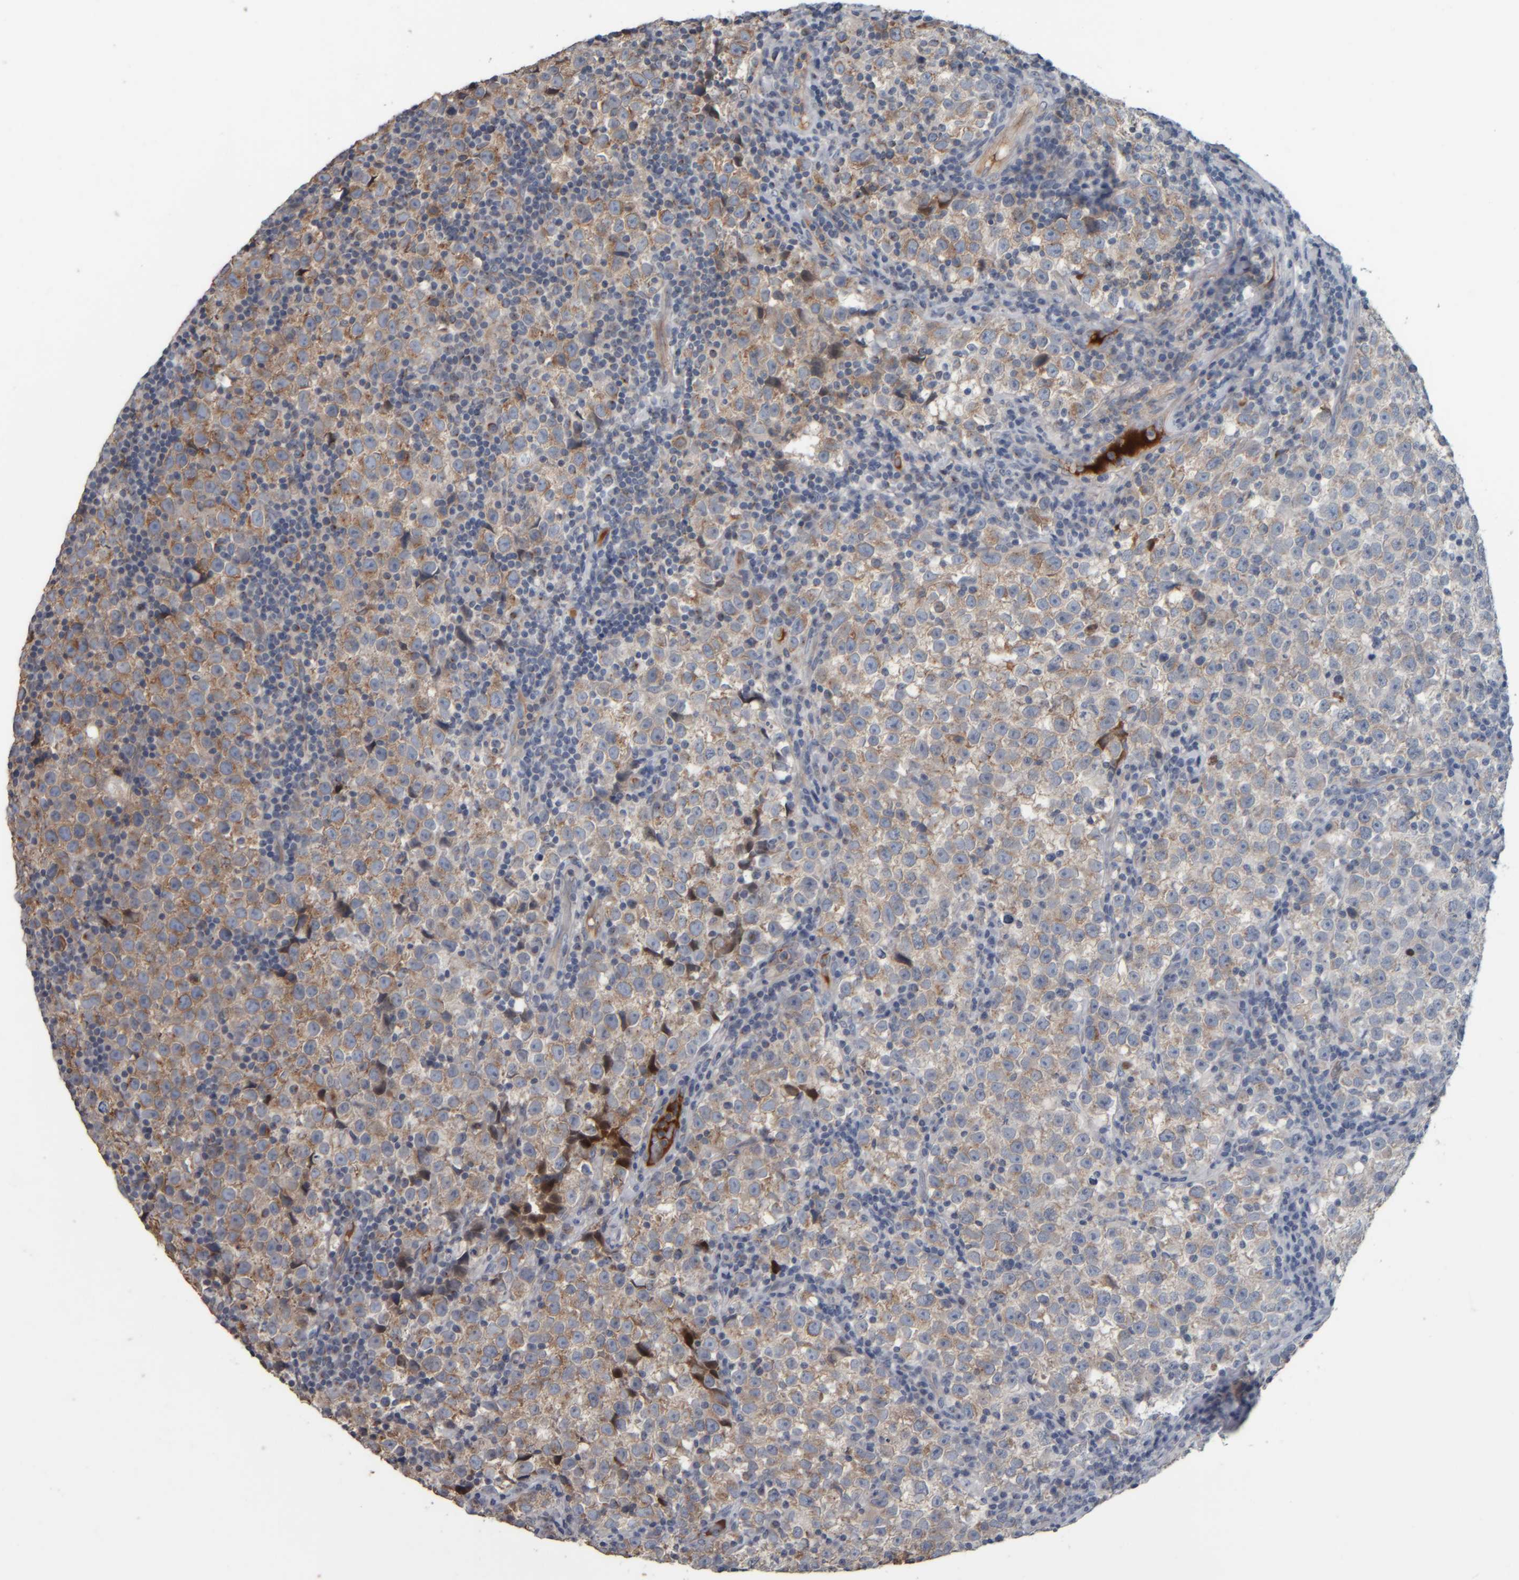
{"staining": {"intensity": "weak", "quantity": "25%-75%", "location": "cytoplasmic/membranous"}, "tissue": "testis cancer", "cell_type": "Tumor cells", "image_type": "cancer", "snomed": [{"axis": "morphology", "description": "Normal tissue, NOS"}, {"axis": "morphology", "description": "Seminoma, NOS"}, {"axis": "topography", "description": "Testis"}], "caption": "Immunohistochemical staining of testis cancer (seminoma) displays low levels of weak cytoplasmic/membranous protein staining in approximately 25%-75% of tumor cells.", "gene": "CAVIN4", "patient": {"sex": "male", "age": 43}}